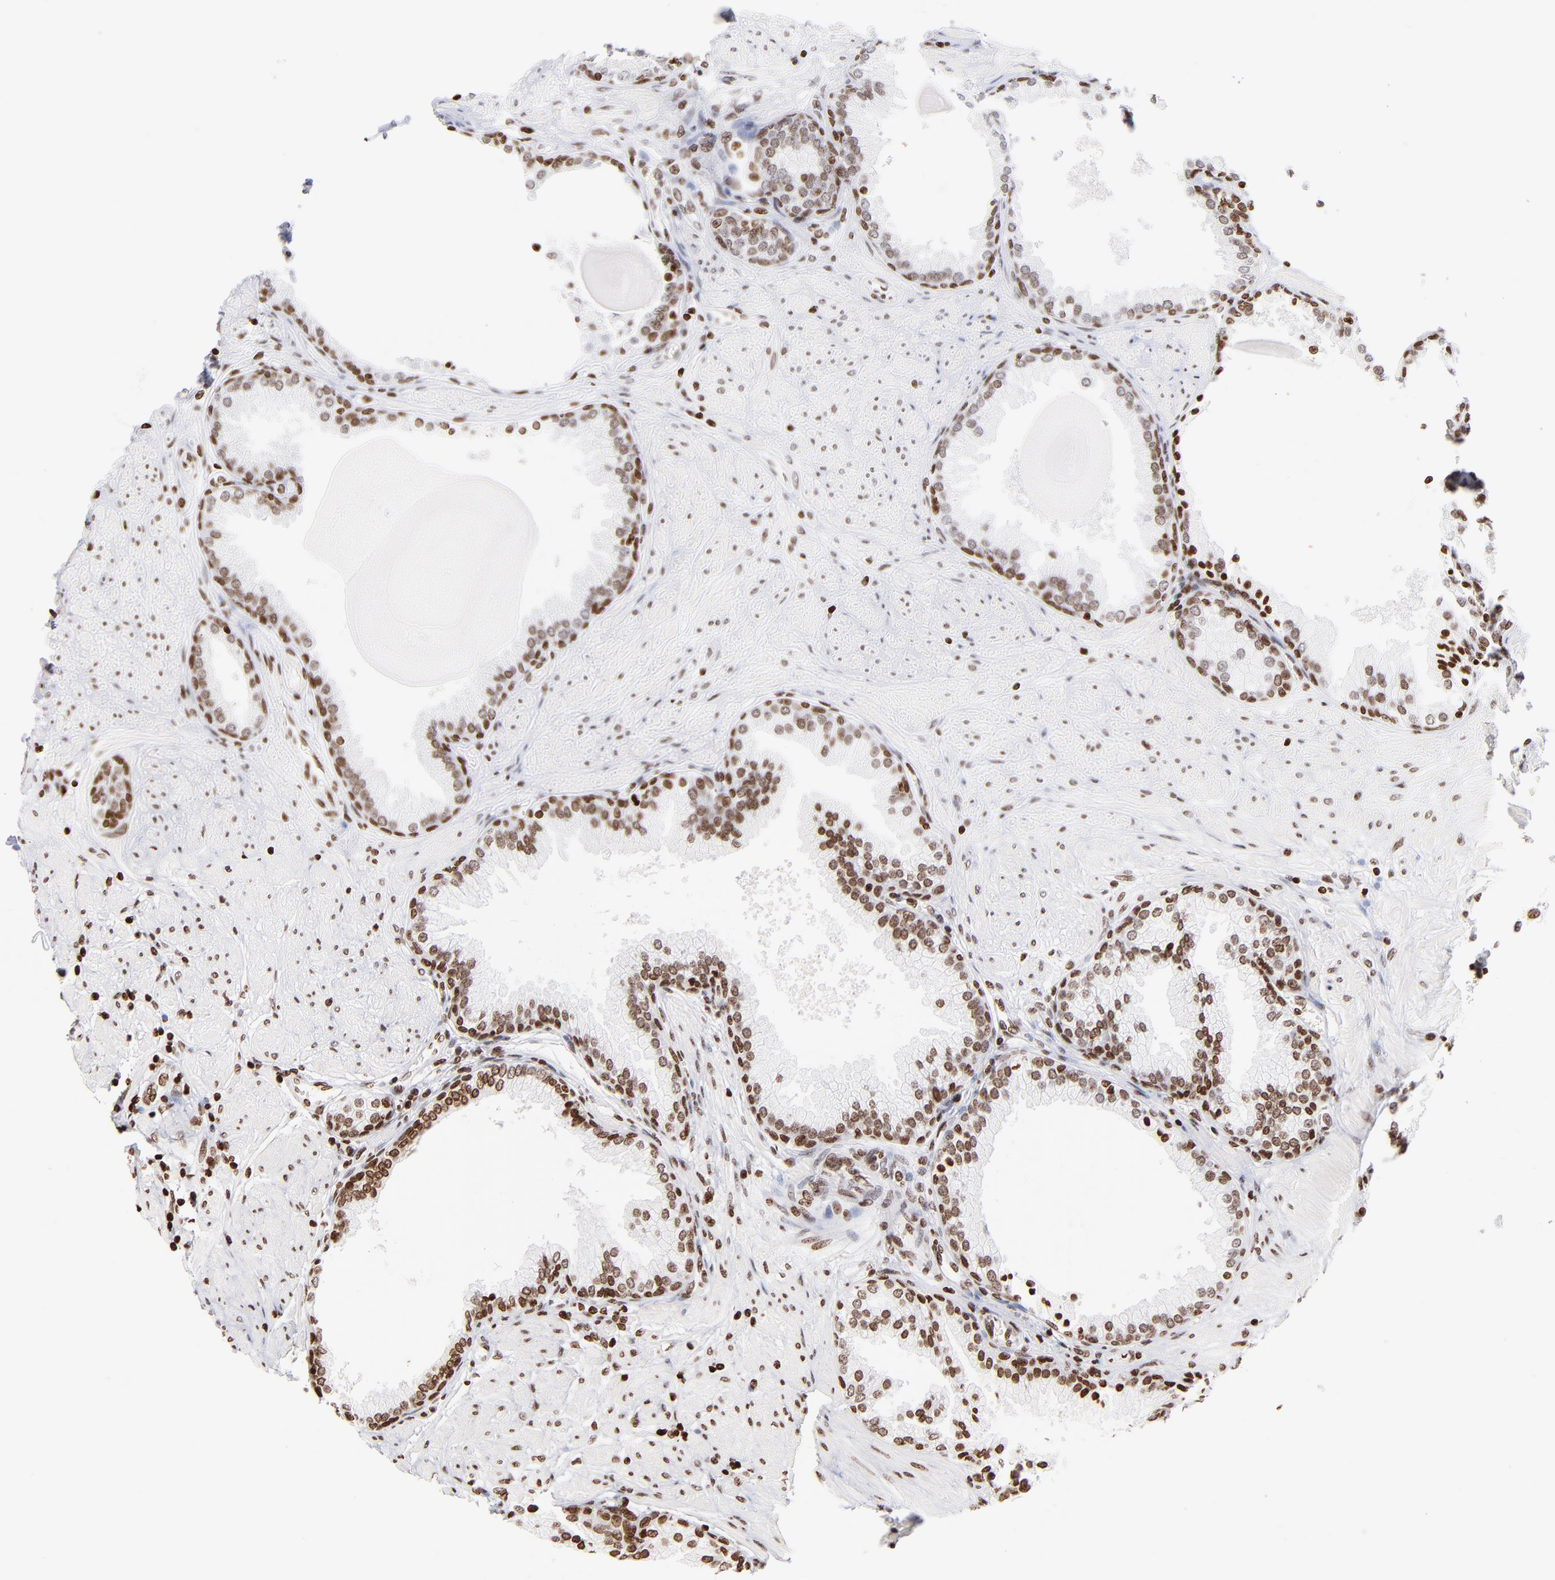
{"staining": {"intensity": "moderate", "quantity": ">75%", "location": "nuclear"}, "tissue": "prostate", "cell_type": "Glandular cells", "image_type": "normal", "snomed": [{"axis": "morphology", "description": "Normal tissue, NOS"}, {"axis": "topography", "description": "Prostate"}], "caption": "Protein expression analysis of unremarkable human prostate reveals moderate nuclear staining in about >75% of glandular cells.", "gene": "RTL4", "patient": {"sex": "male", "age": 51}}